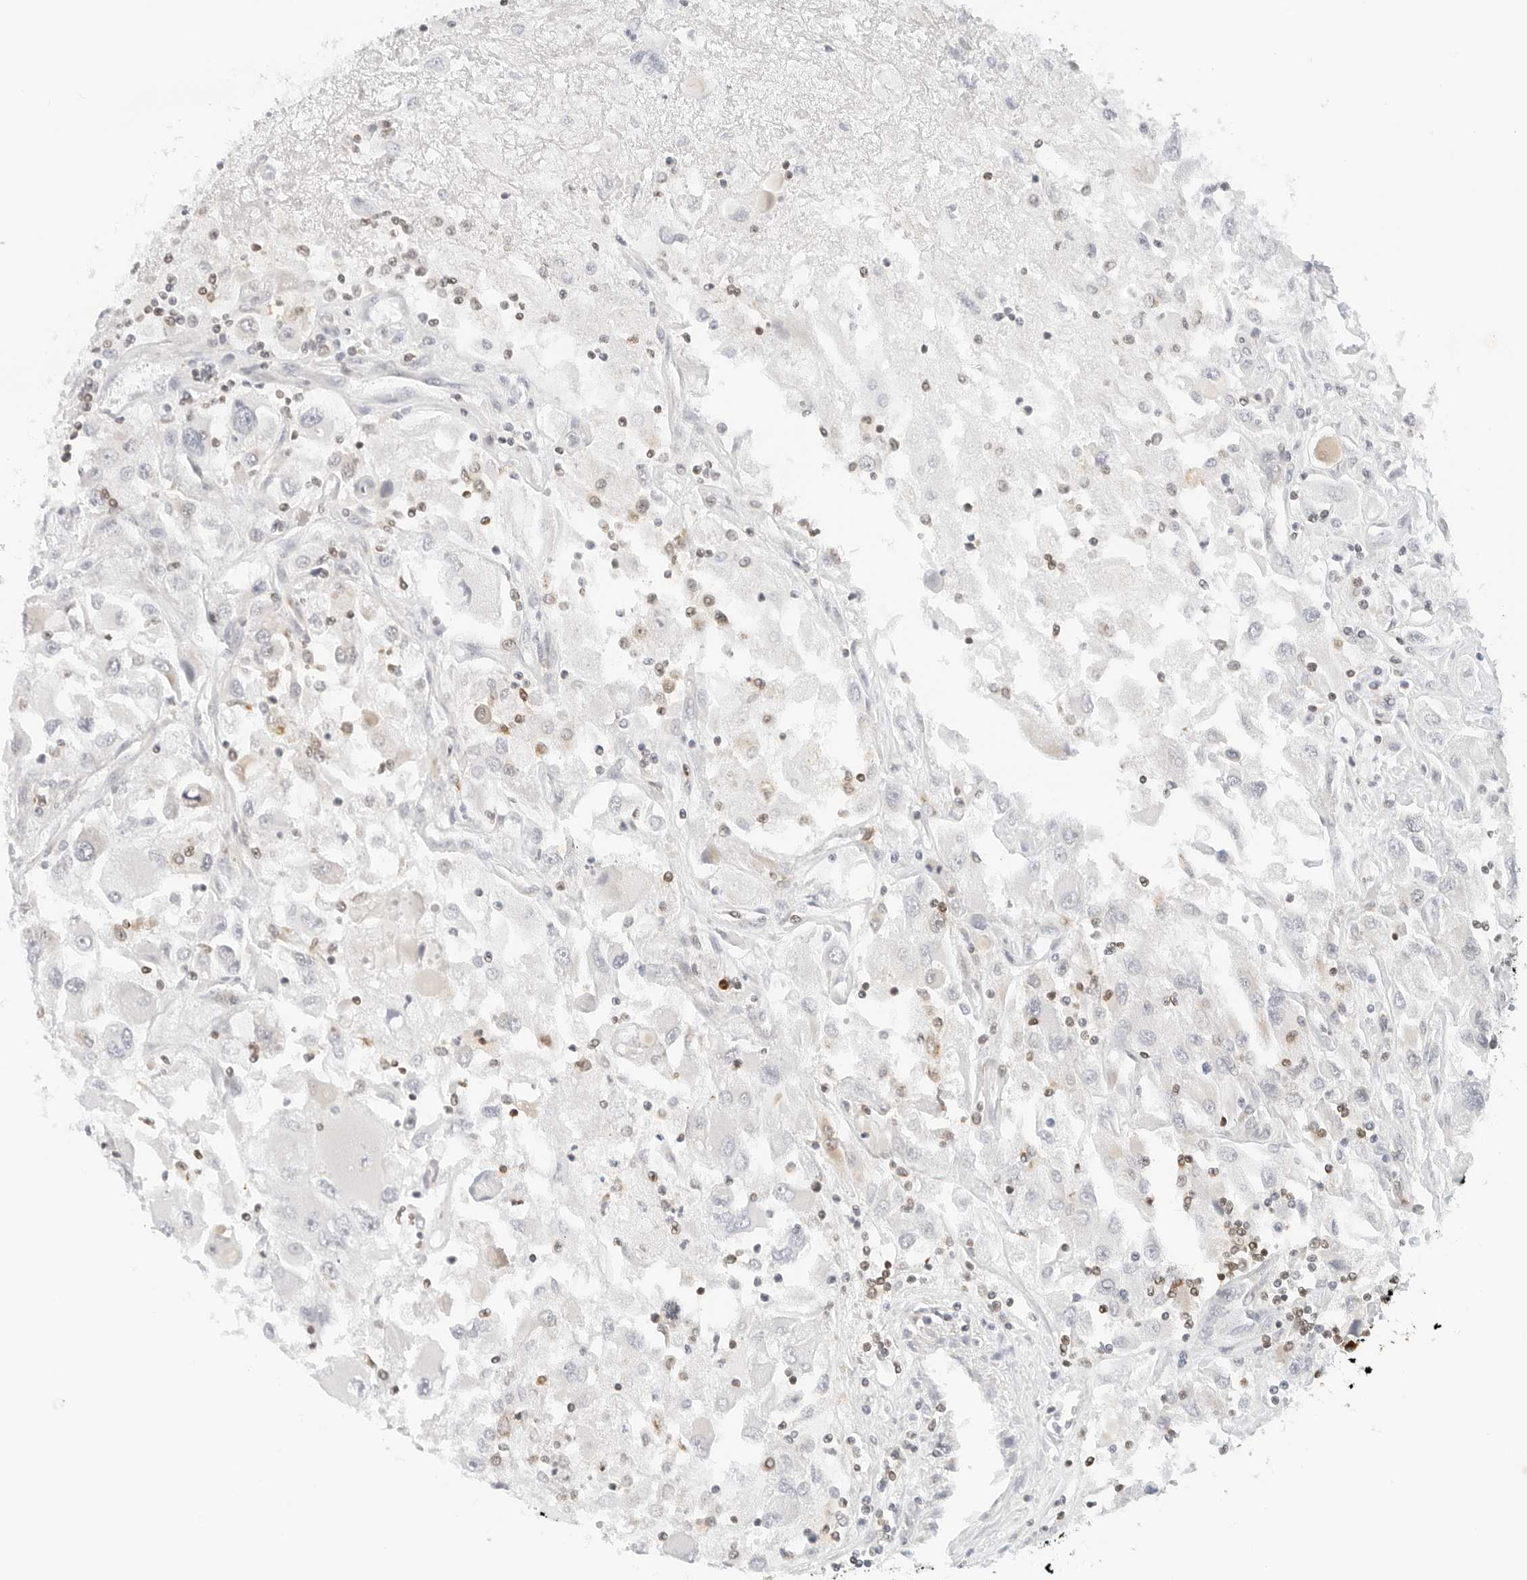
{"staining": {"intensity": "negative", "quantity": "none", "location": "none"}, "tissue": "renal cancer", "cell_type": "Tumor cells", "image_type": "cancer", "snomed": [{"axis": "morphology", "description": "Adenocarcinoma, NOS"}, {"axis": "topography", "description": "Kidney"}], "caption": "This image is of renal adenocarcinoma stained with immunohistochemistry to label a protein in brown with the nuclei are counter-stained blue. There is no positivity in tumor cells.", "gene": "ATL1", "patient": {"sex": "female", "age": 52}}